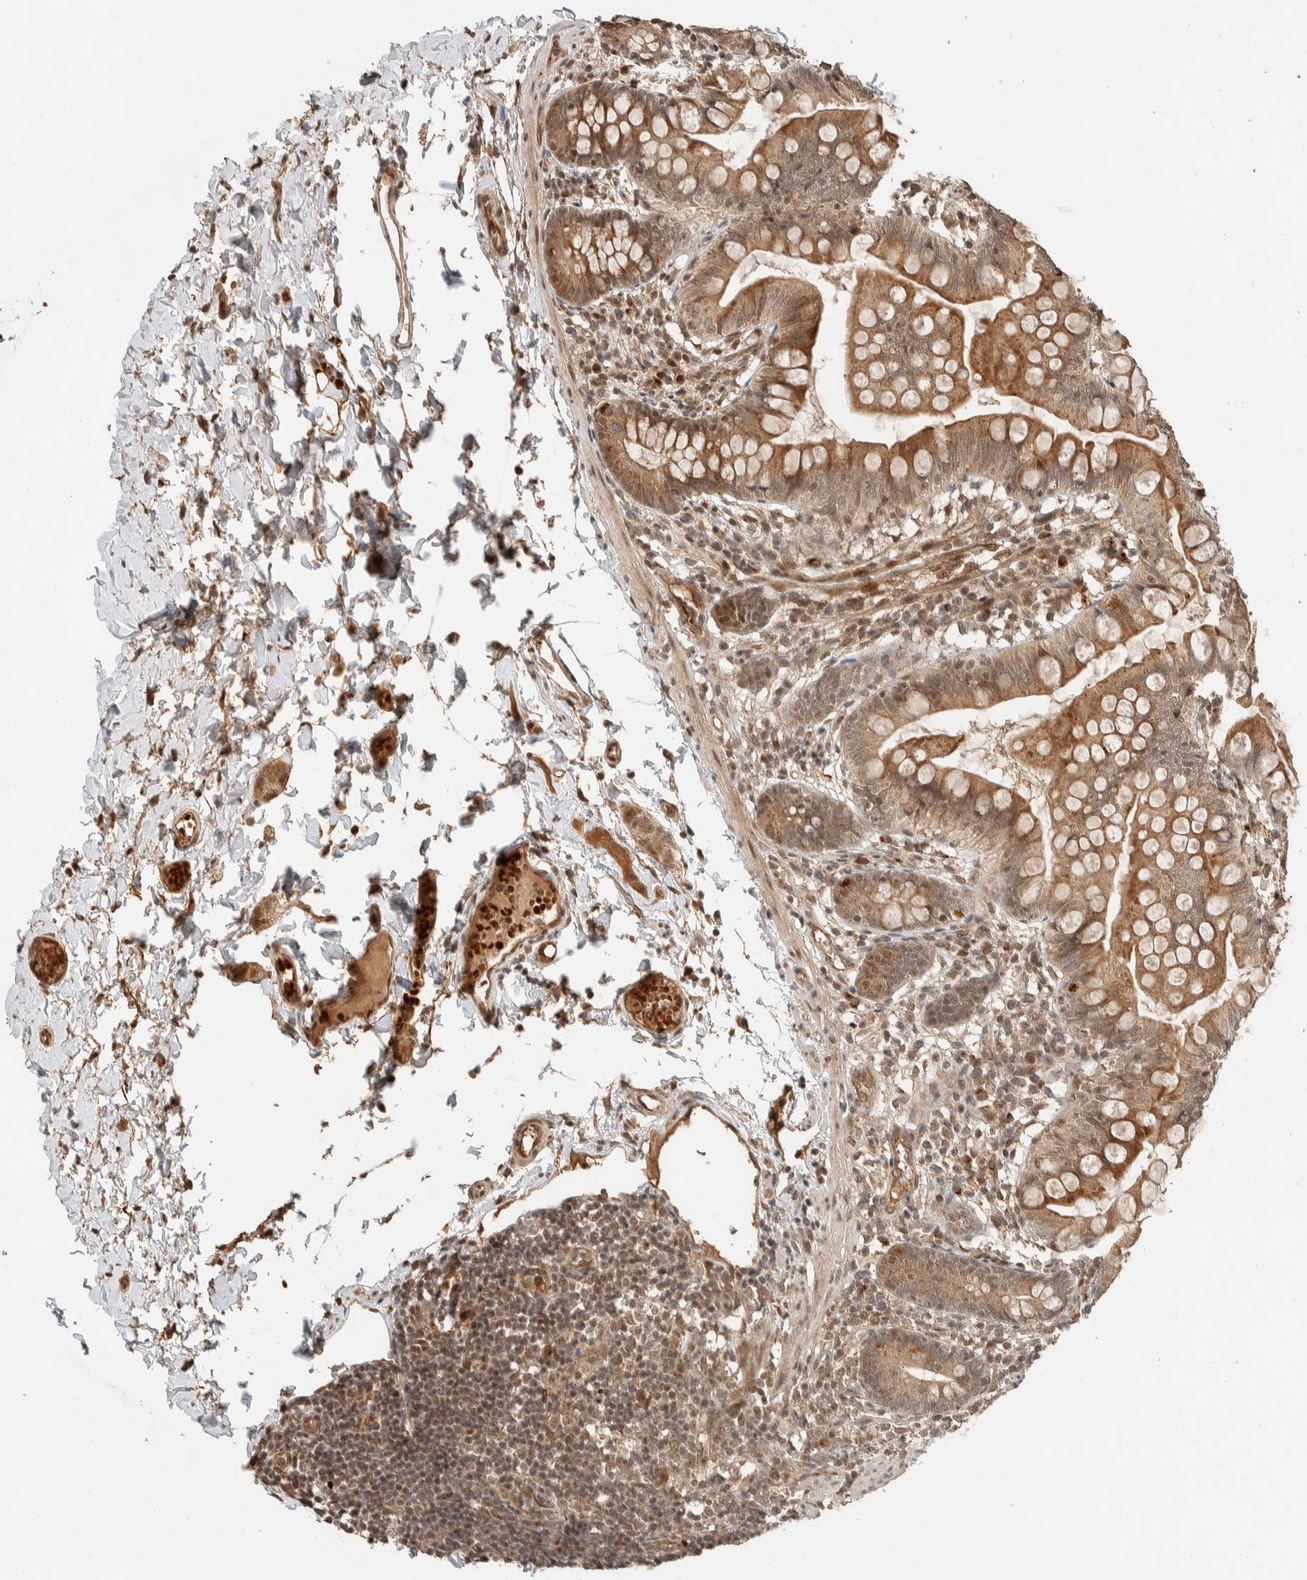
{"staining": {"intensity": "strong", "quantity": ">75%", "location": "cytoplasmic/membranous"}, "tissue": "small intestine", "cell_type": "Glandular cells", "image_type": "normal", "snomed": [{"axis": "morphology", "description": "Normal tissue, NOS"}, {"axis": "topography", "description": "Small intestine"}], "caption": "Immunohistochemistry (IHC) (DAB (3,3'-diaminobenzidine)) staining of normal small intestine exhibits strong cytoplasmic/membranous protein staining in approximately >75% of glandular cells.", "gene": "ZBTB2", "patient": {"sex": "male", "age": 7}}